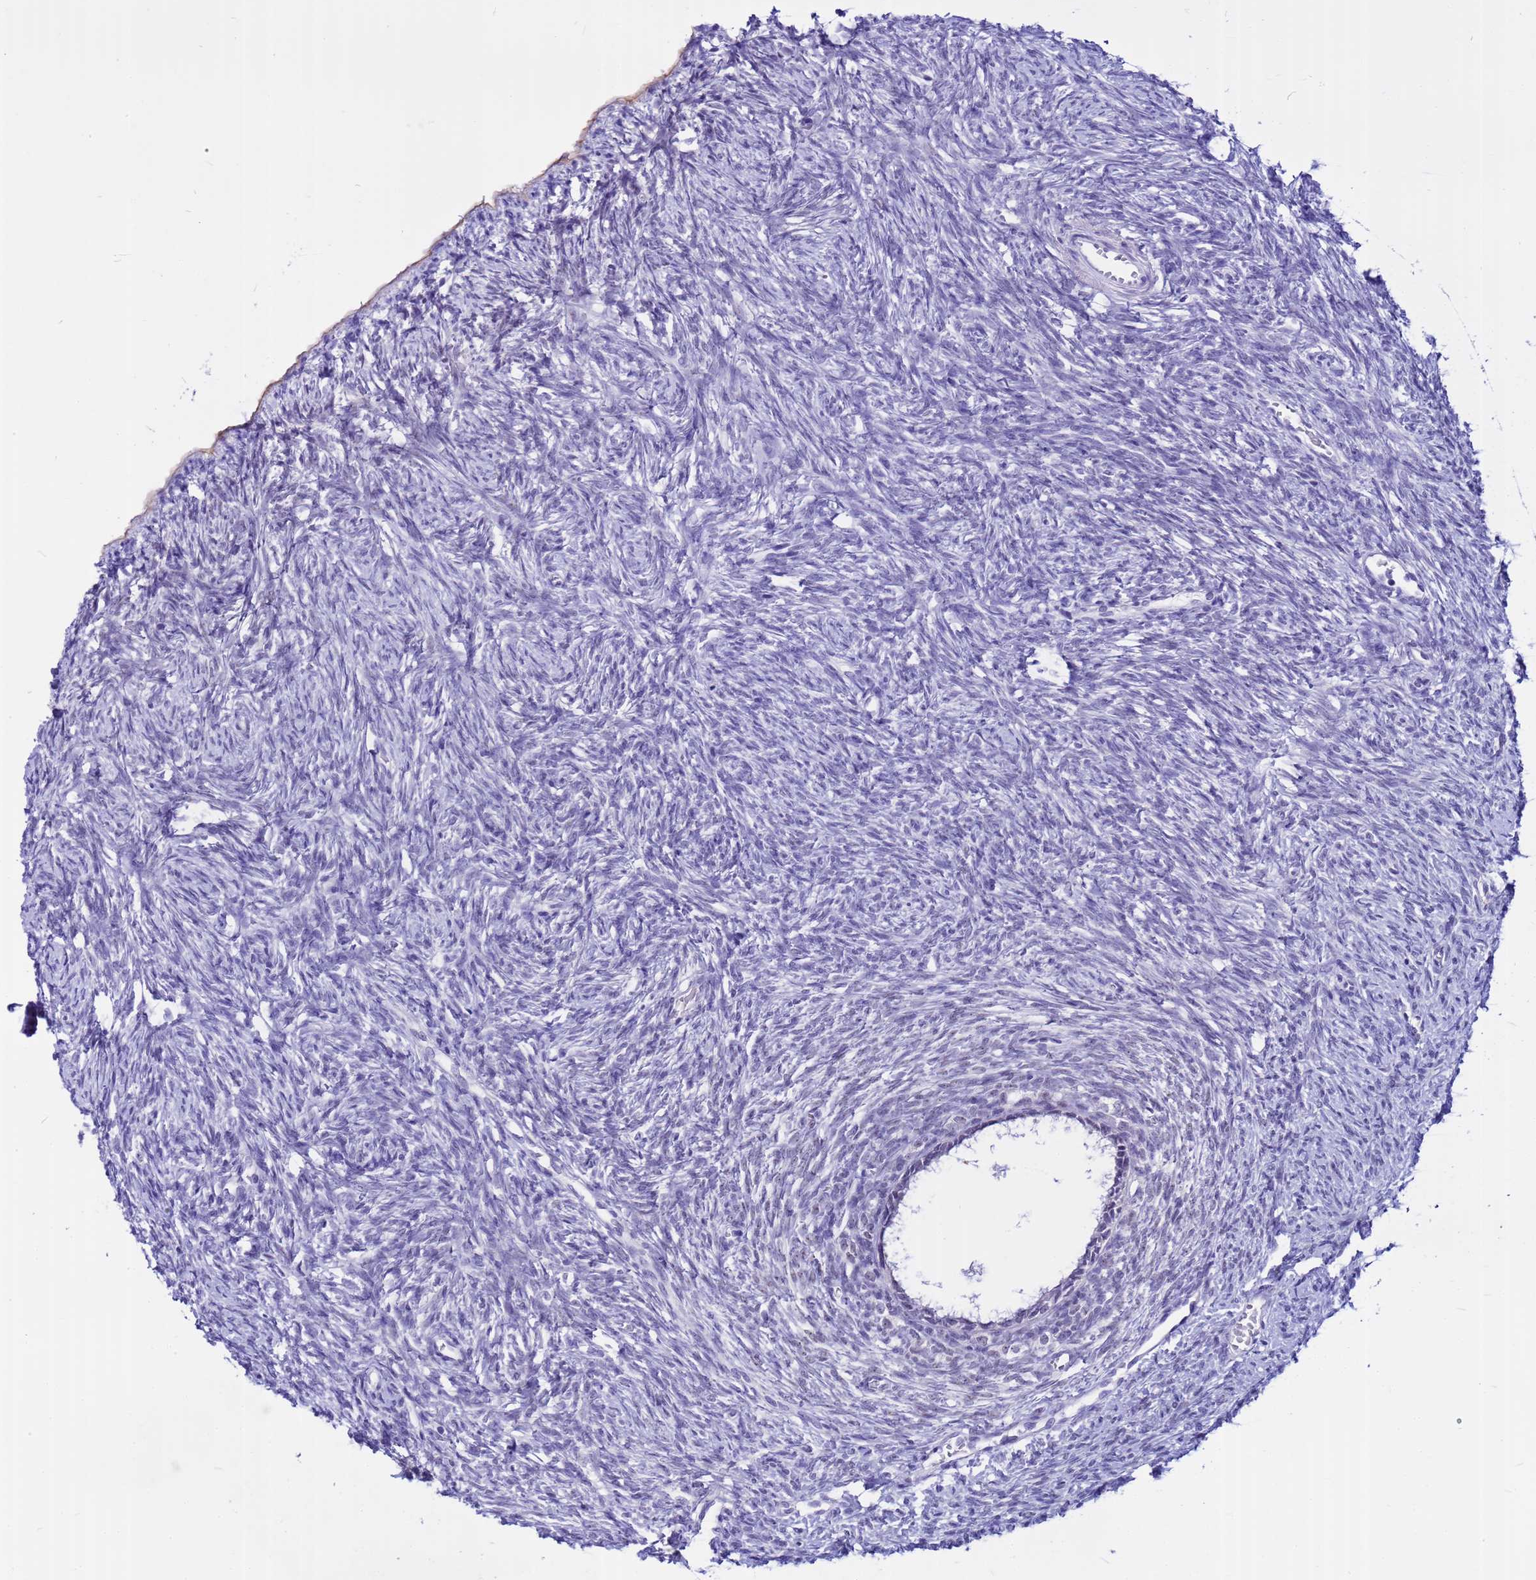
{"staining": {"intensity": "negative", "quantity": "none", "location": "none"}, "tissue": "ovary", "cell_type": "Follicle cells", "image_type": "normal", "snomed": [{"axis": "morphology", "description": "Normal tissue, NOS"}, {"axis": "topography", "description": "Ovary"}], "caption": "This is a image of IHC staining of benign ovary, which shows no staining in follicle cells. (Stains: DAB immunohistochemistry with hematoxylin counter stain, Microscopy: brightfield microscopy at high magnification).", "gene": "DMRTC2", "patient": {"sex": "female", "age": 51}}